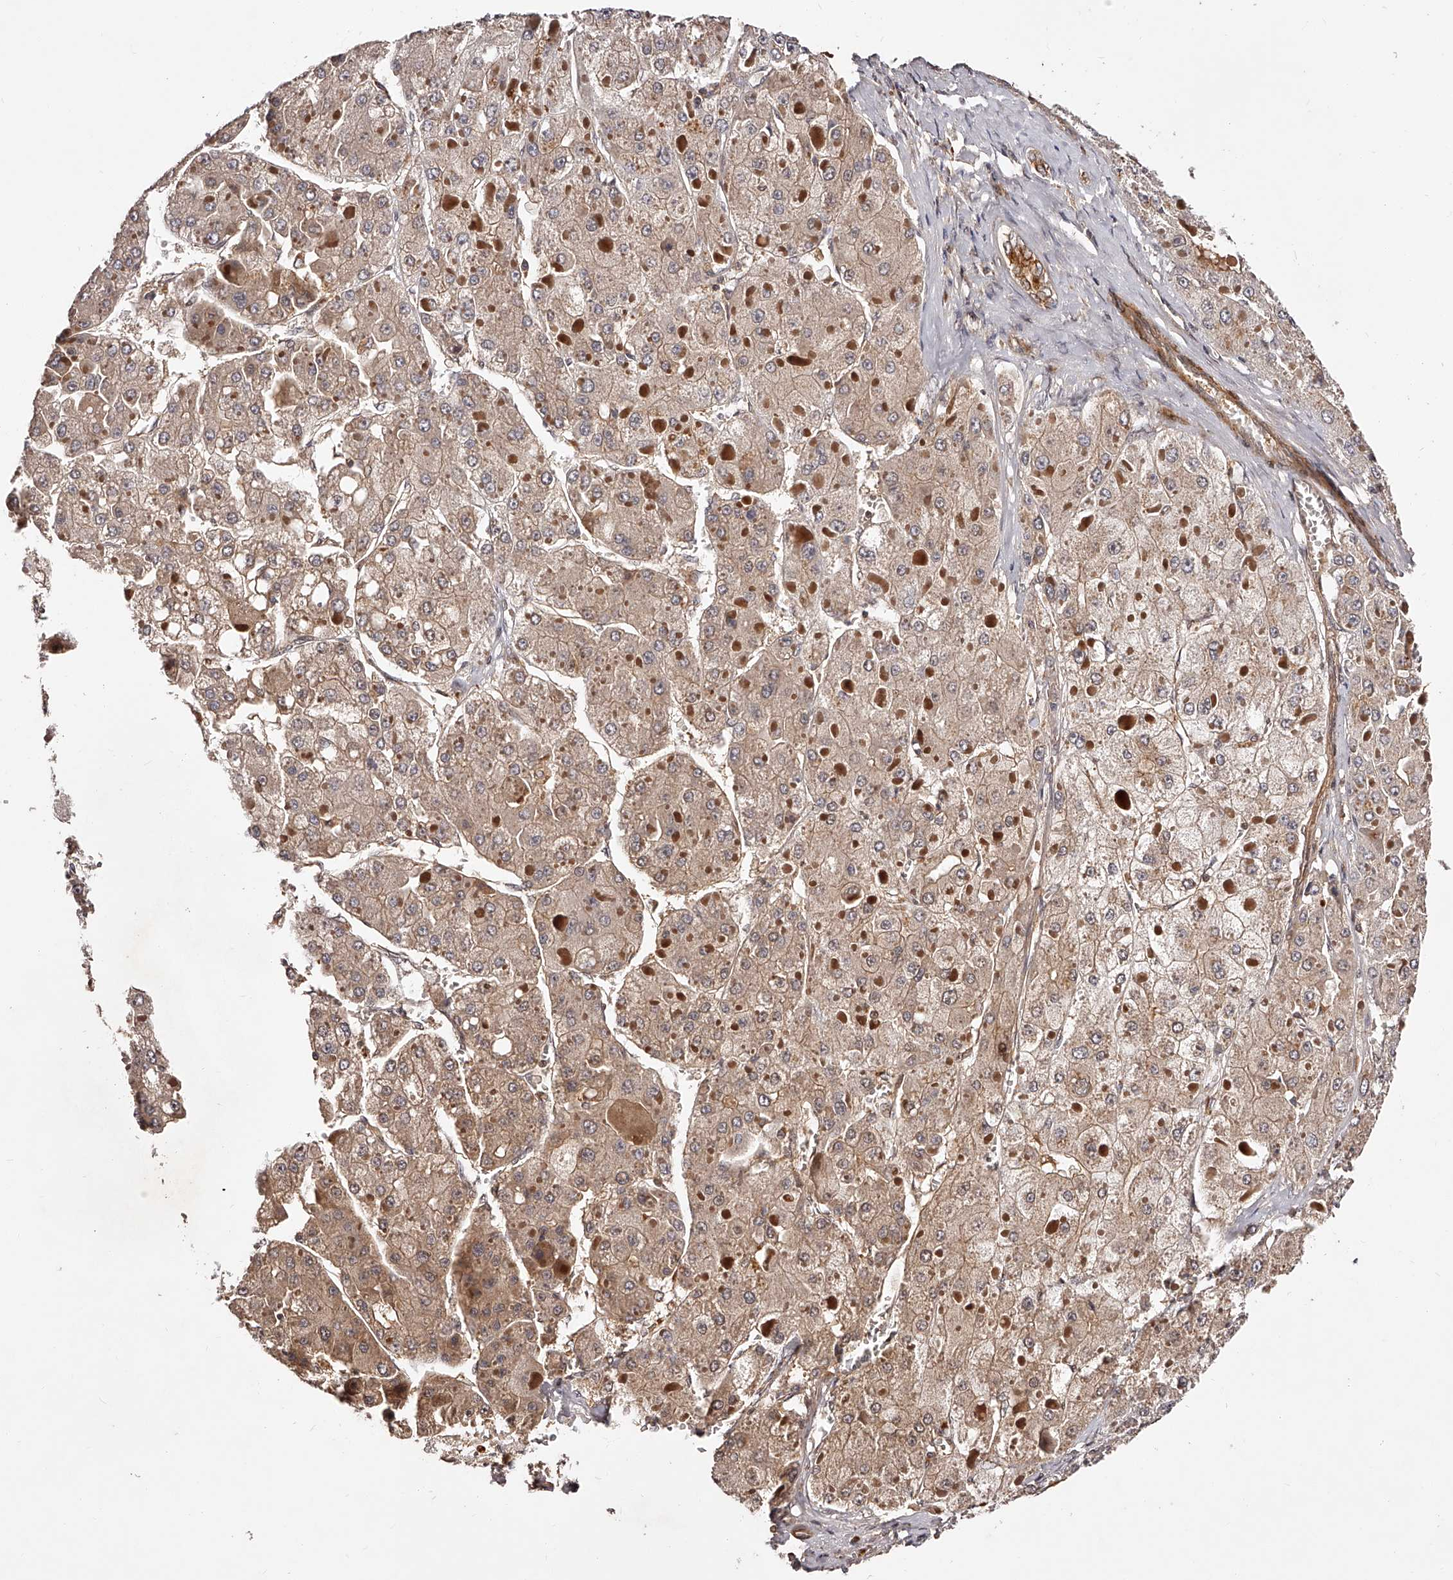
{"staining": {"intensity": "weak", "quantity": ">75%", "location": "cytoplasmic/membranous"}, "tissue": "liver cancer", "cell_type": "Tumor cells", "image_type": "cancer", "snomed": [{"axis": "morphology", "description": "Carcinoma, Hepatocellular, NOS"}, {"axis": "topography", "description": "Liver"}], "caption": "High-magnification brightfield microscopy of hepatocellular carcinoma (liver) stained with DAB (3,3'-diaminobenzidine) (brown) and counterstained with hematoxylin (blue). tumor cells exhibit weak cytoplasmic/membranous expression is seen in approximately>75% of cells.", "gene": "CUL7", "patient": {"sex": "female", "age": 73}}